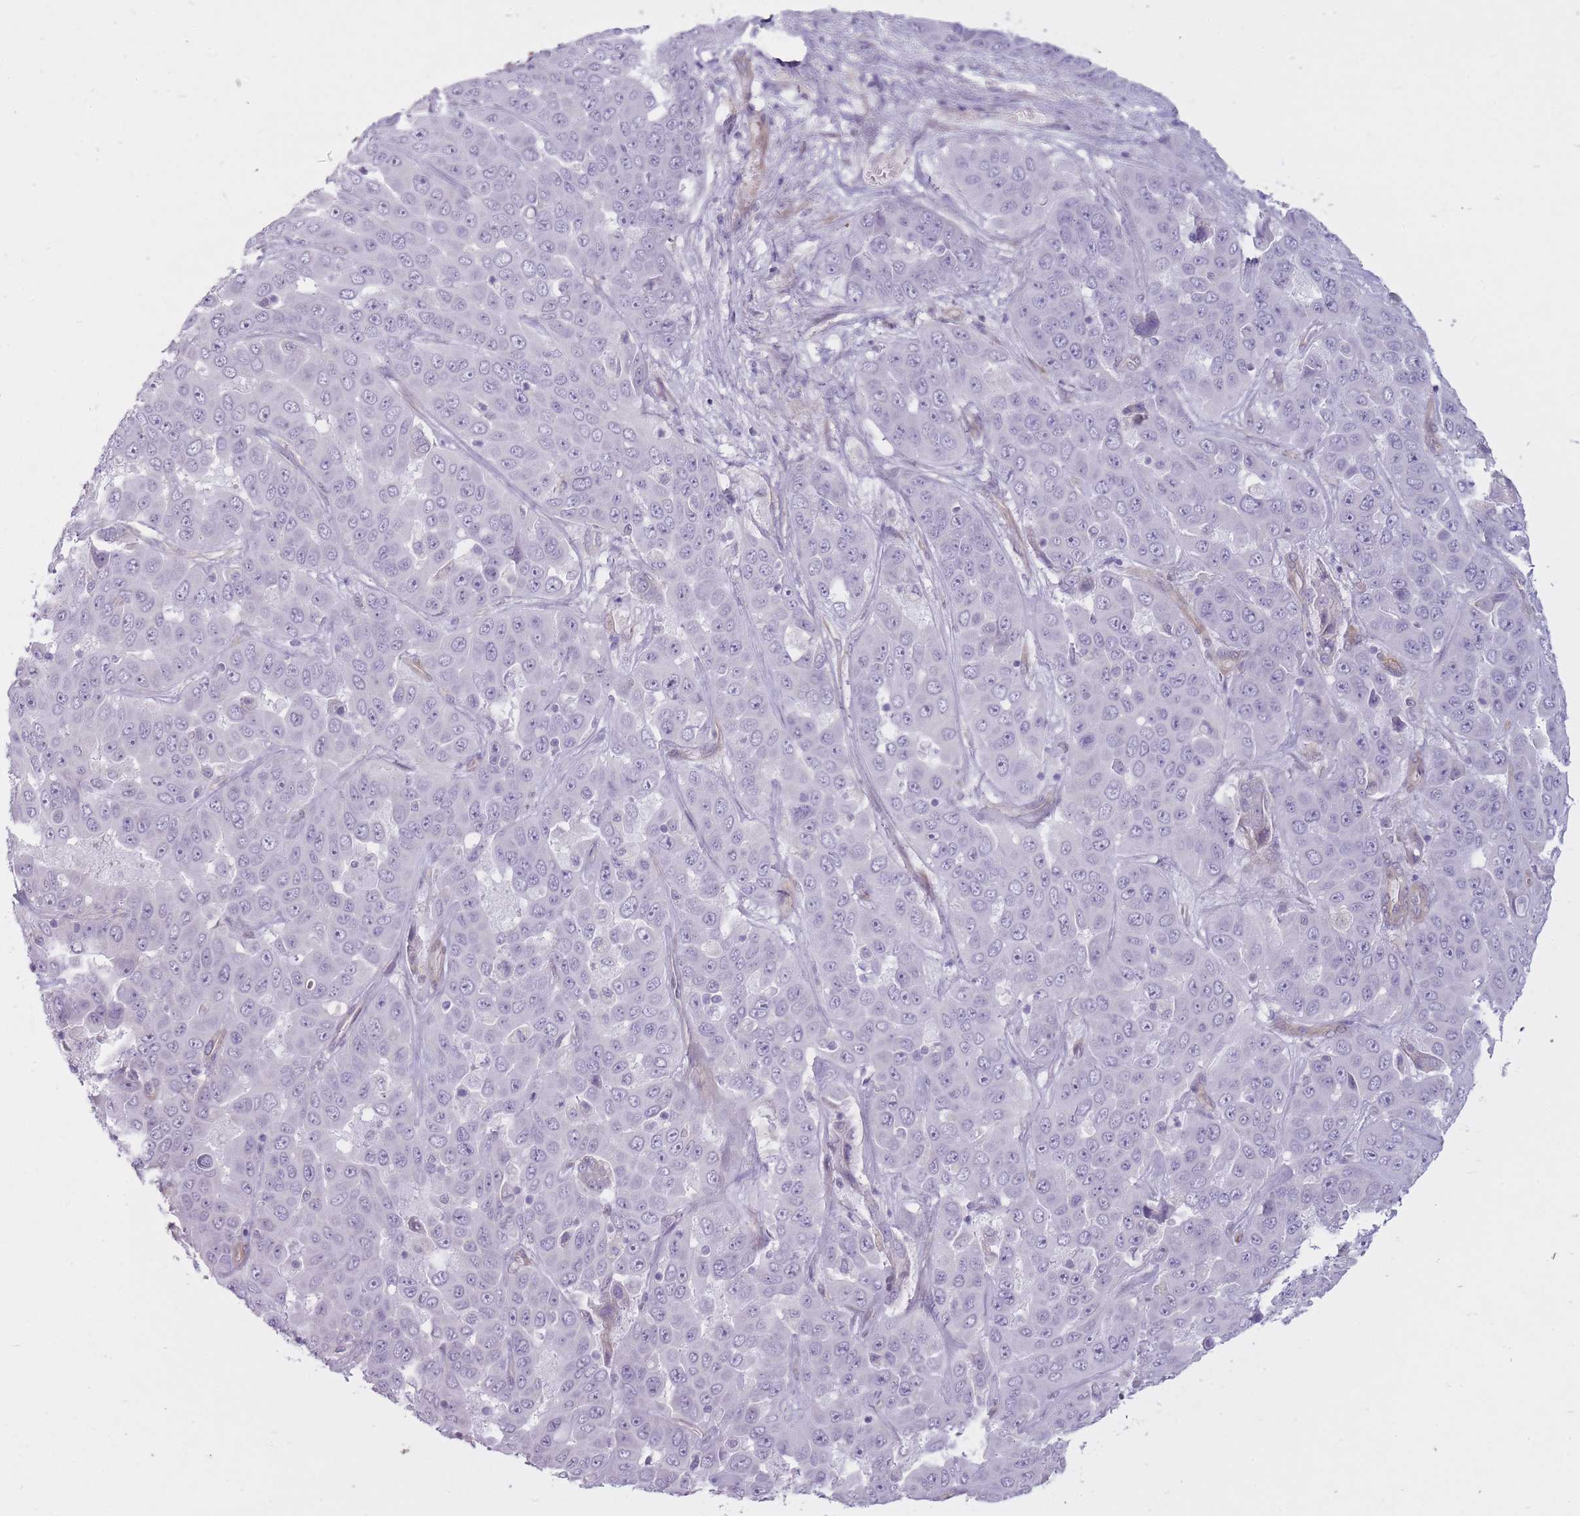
{"staining": {"intensity": "negative", "quantity": "none", "location": "none"}, "tissue": "liver cancer", "cell_type": "Tumor cells", "image_type": "cancer", "snomed": [{"axis": "morphology", "description": "Cholangiocarcinoma"}, {"axis": "topography", "description": "Liver"}], "caption": "A photomicrograph of human liver cancer (cholangiocarcinoma) is negative for staining in tumor cells.", "gene": "PGRMC2", "patient": {"sex": "female", "age": 52}}